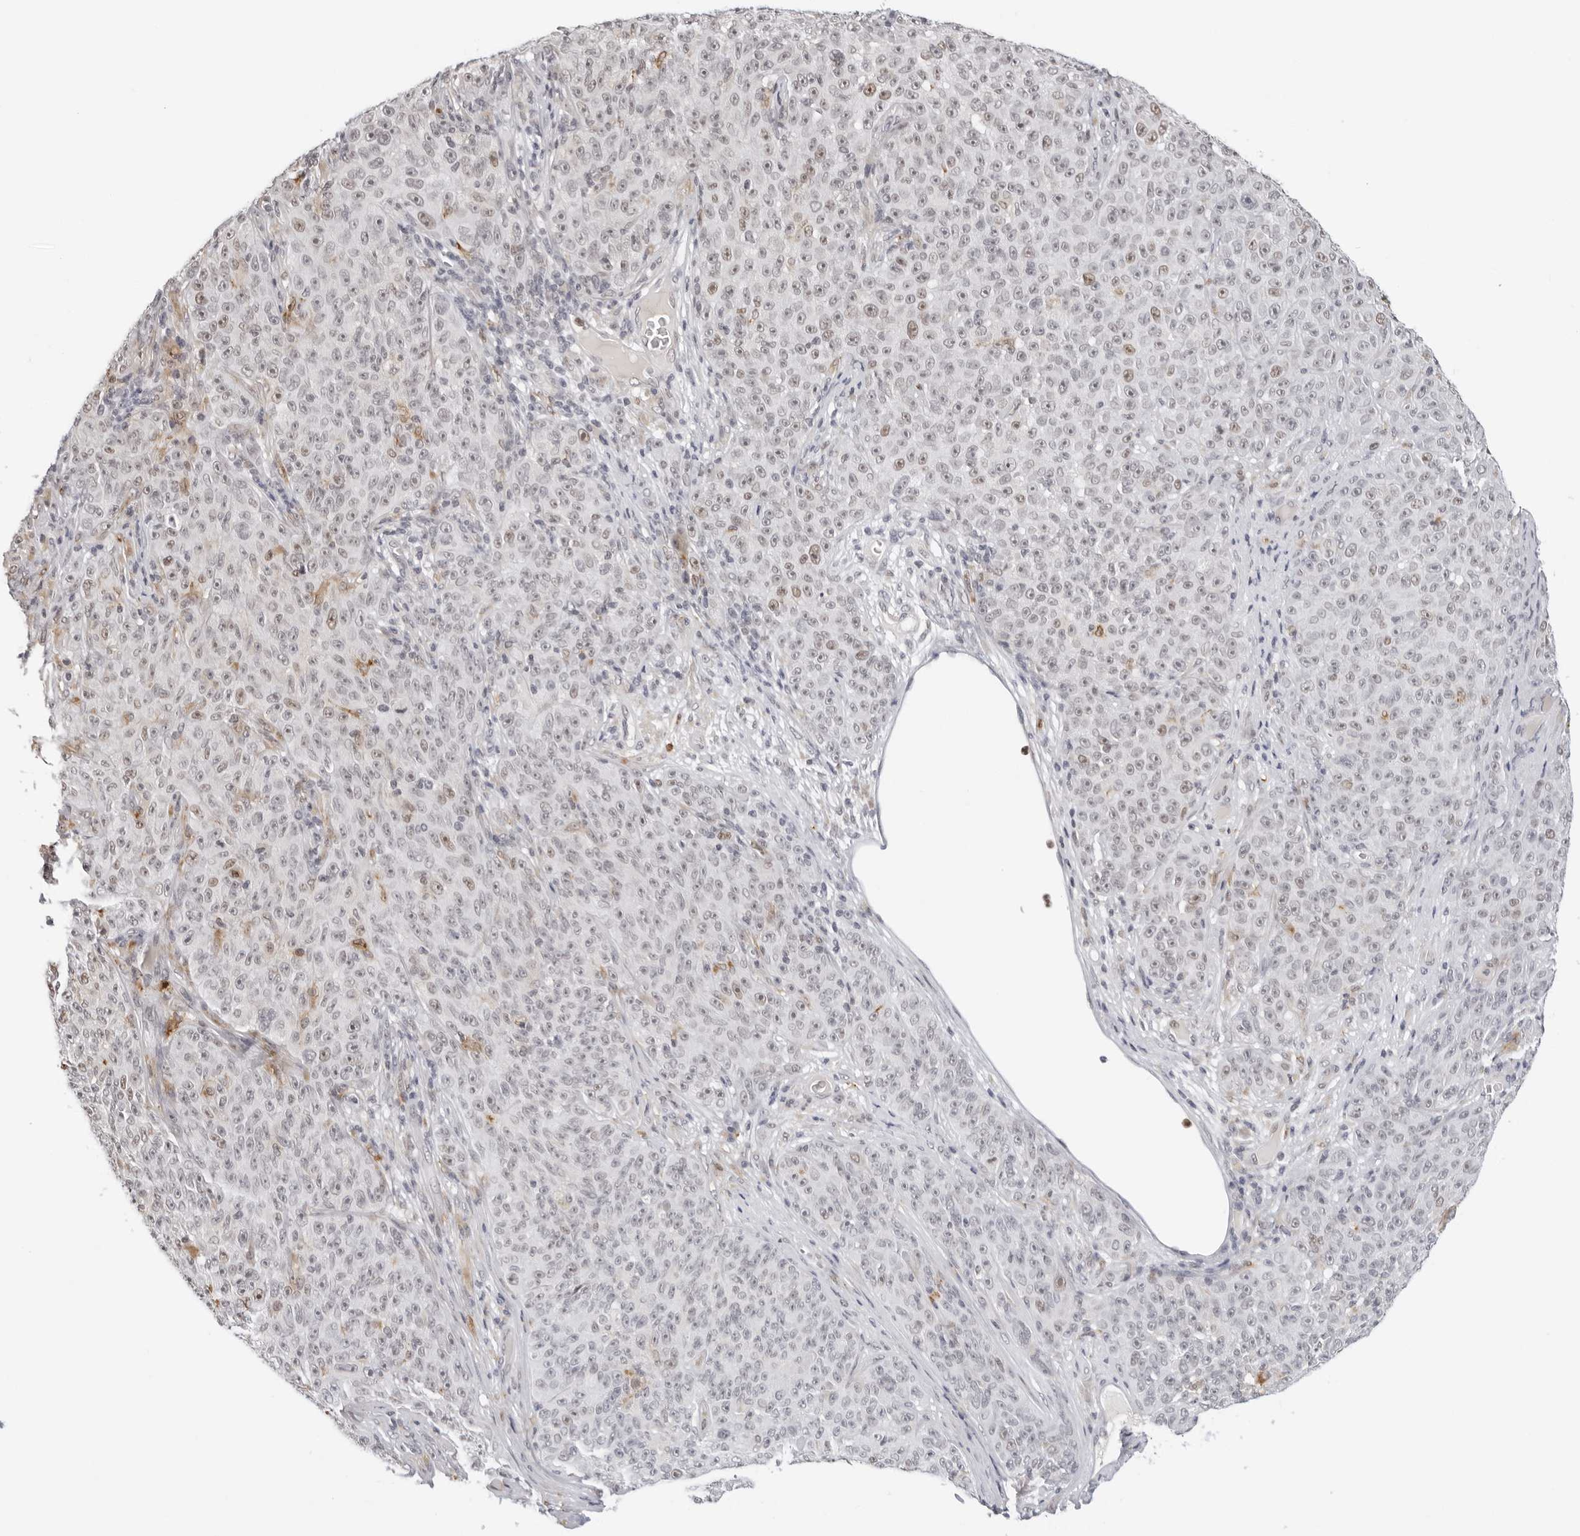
{"staining": {"intensity": "weak", "quantity": "25%-75%", "location": "nuclear"}, "tissue": "melanoma", "cell_type": "Tumor cells", "image_type": "cancer", "snomed": [{"axis": "morphology", "description": "Malignant melanoma, NOS"}, {"axis": "topography", "description": "Skin"}], "caption": "This micrograph demonstrates immunohistochemistry (IHC) staining of malignant melanoma, with low weak nuclear expression in approximately 25%-75% of tumor cells.", "gene": "MSH6", "patient": {"sex": "female", "age": 82}}